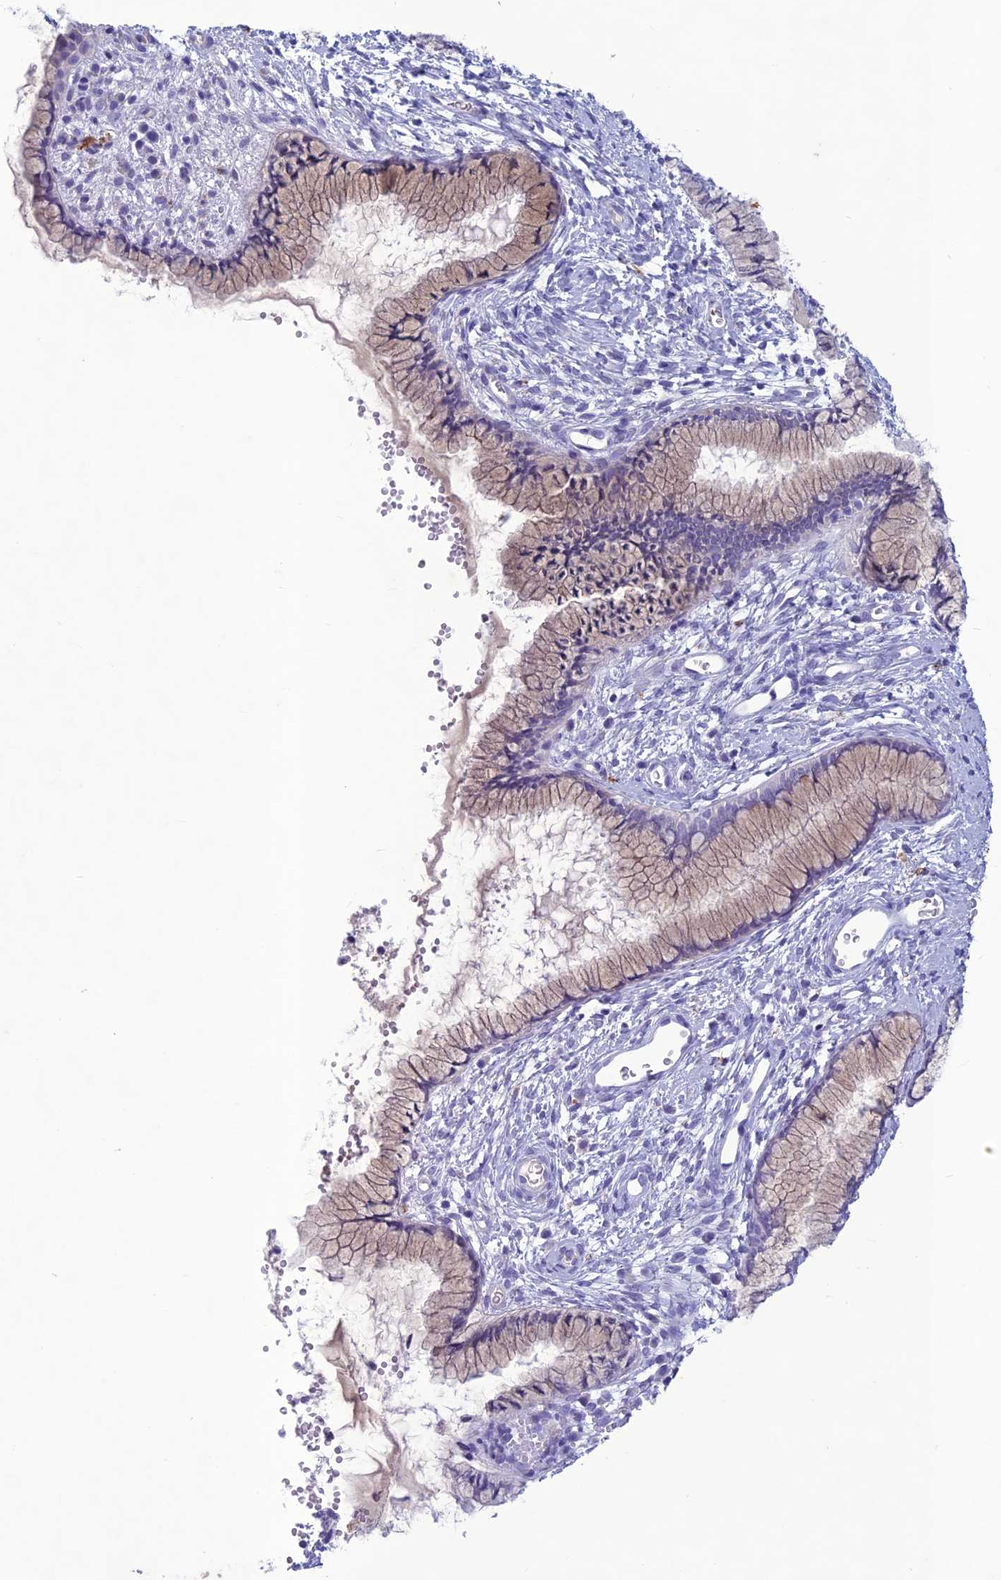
{"staining": {"intensity": "negative", "quantity": "none", "location": "none"}, "tissue": "cervix", "cell_type": "Glandular cells", "image_type": "normal", "snomed": [{"axis": "morphology", "description": "Normal tissue, NOS"}, {"axis": "topography", "description": "Cervix"}], "caption": "IHC of normal human cervix reveals no positivity in glandular cells.", "gene": "IFT172", "patient": {"sex": "female", "age": 42}}